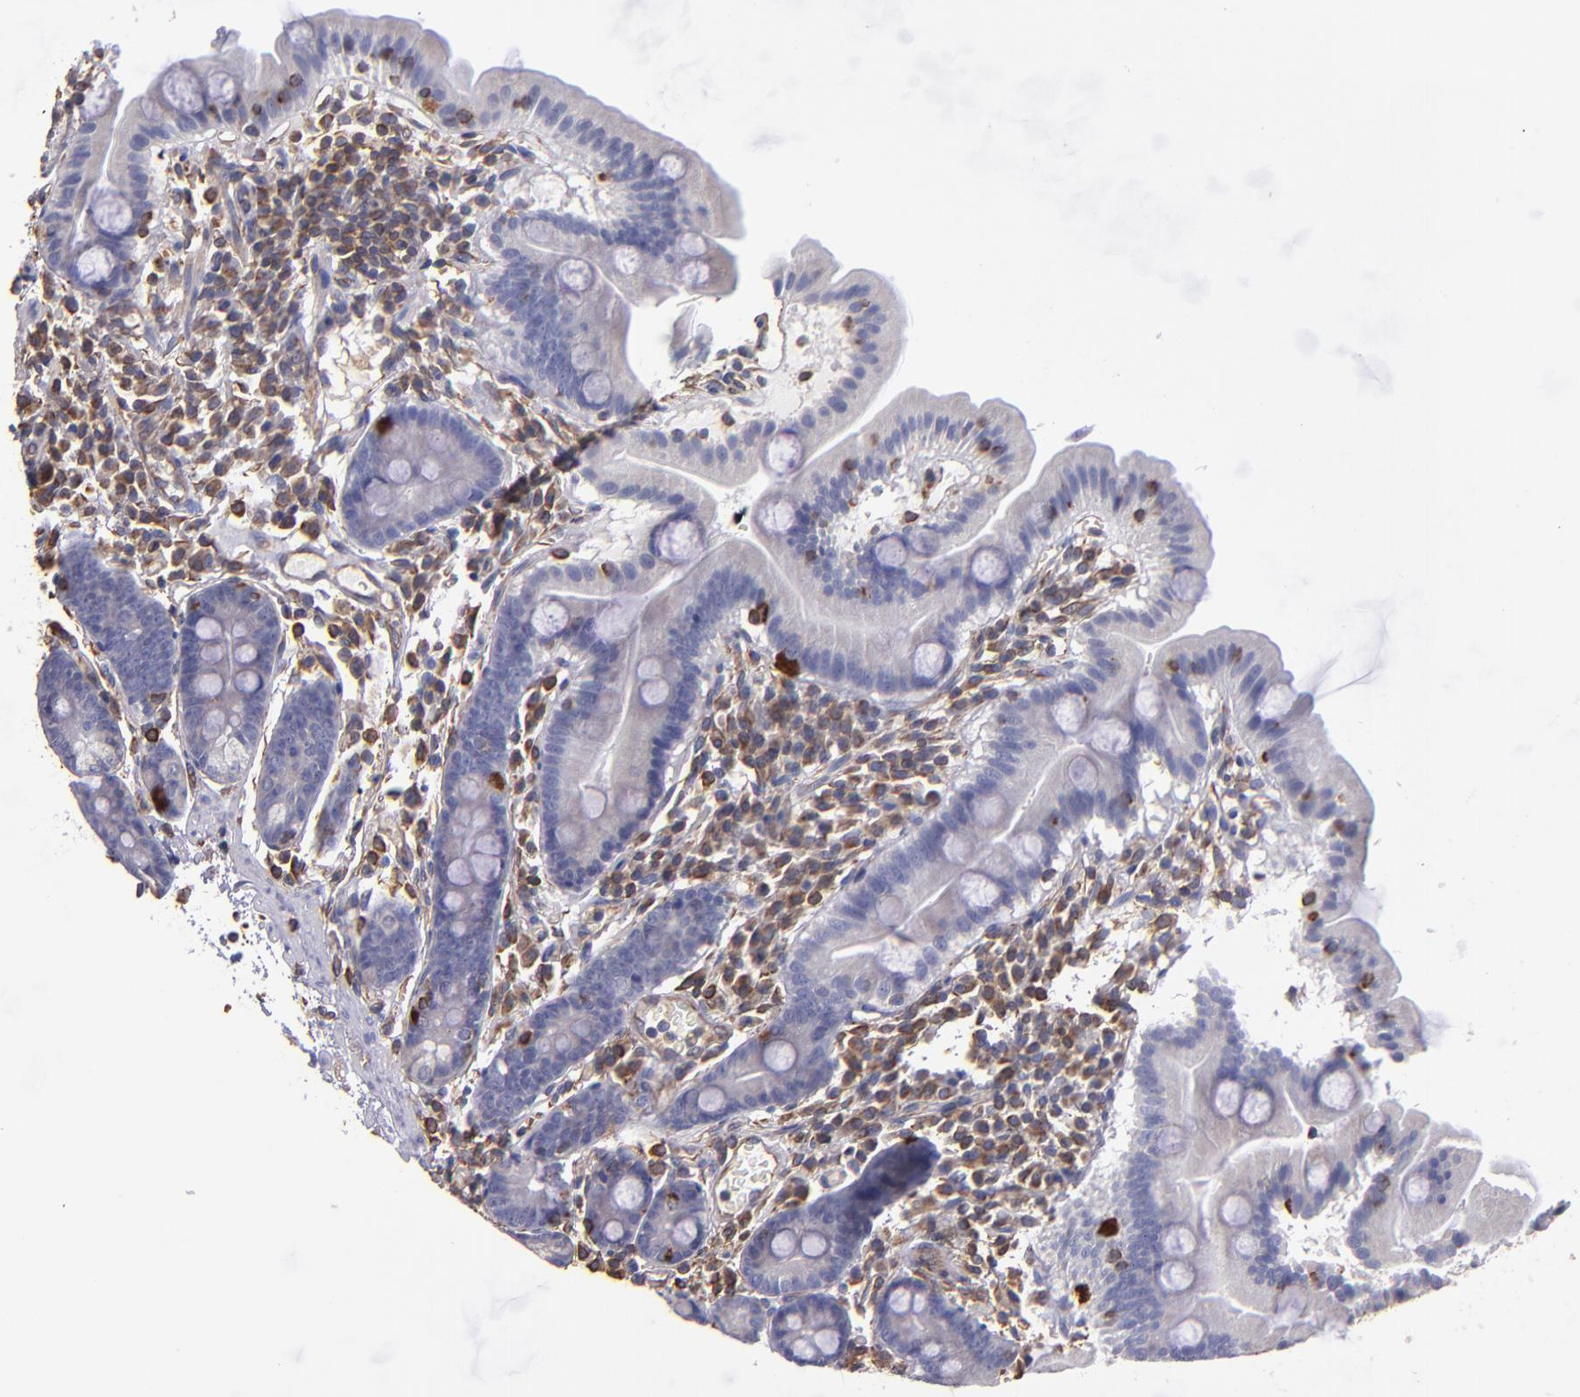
{"staining": {"intensity": "strong", "quantity": "<25%", "location": "cytoplasmic/membranous"}, "tissue": "duodenum", "cell_type": "Glandular cells", "image_type": "normal", "snomed": [{"axis": "morphology", "description": "Normal tissue, NOS"}, {"axis": "topography", "description": "Duodenum"}], "caption": "Brown immunohistochemical staining in benign human duodenum shows strong cytoplasmic/membranous positivity in approximately <25% of glandular cells.", "gene": "ABCC1", "patient": {"sex": "male", "age": 50}}